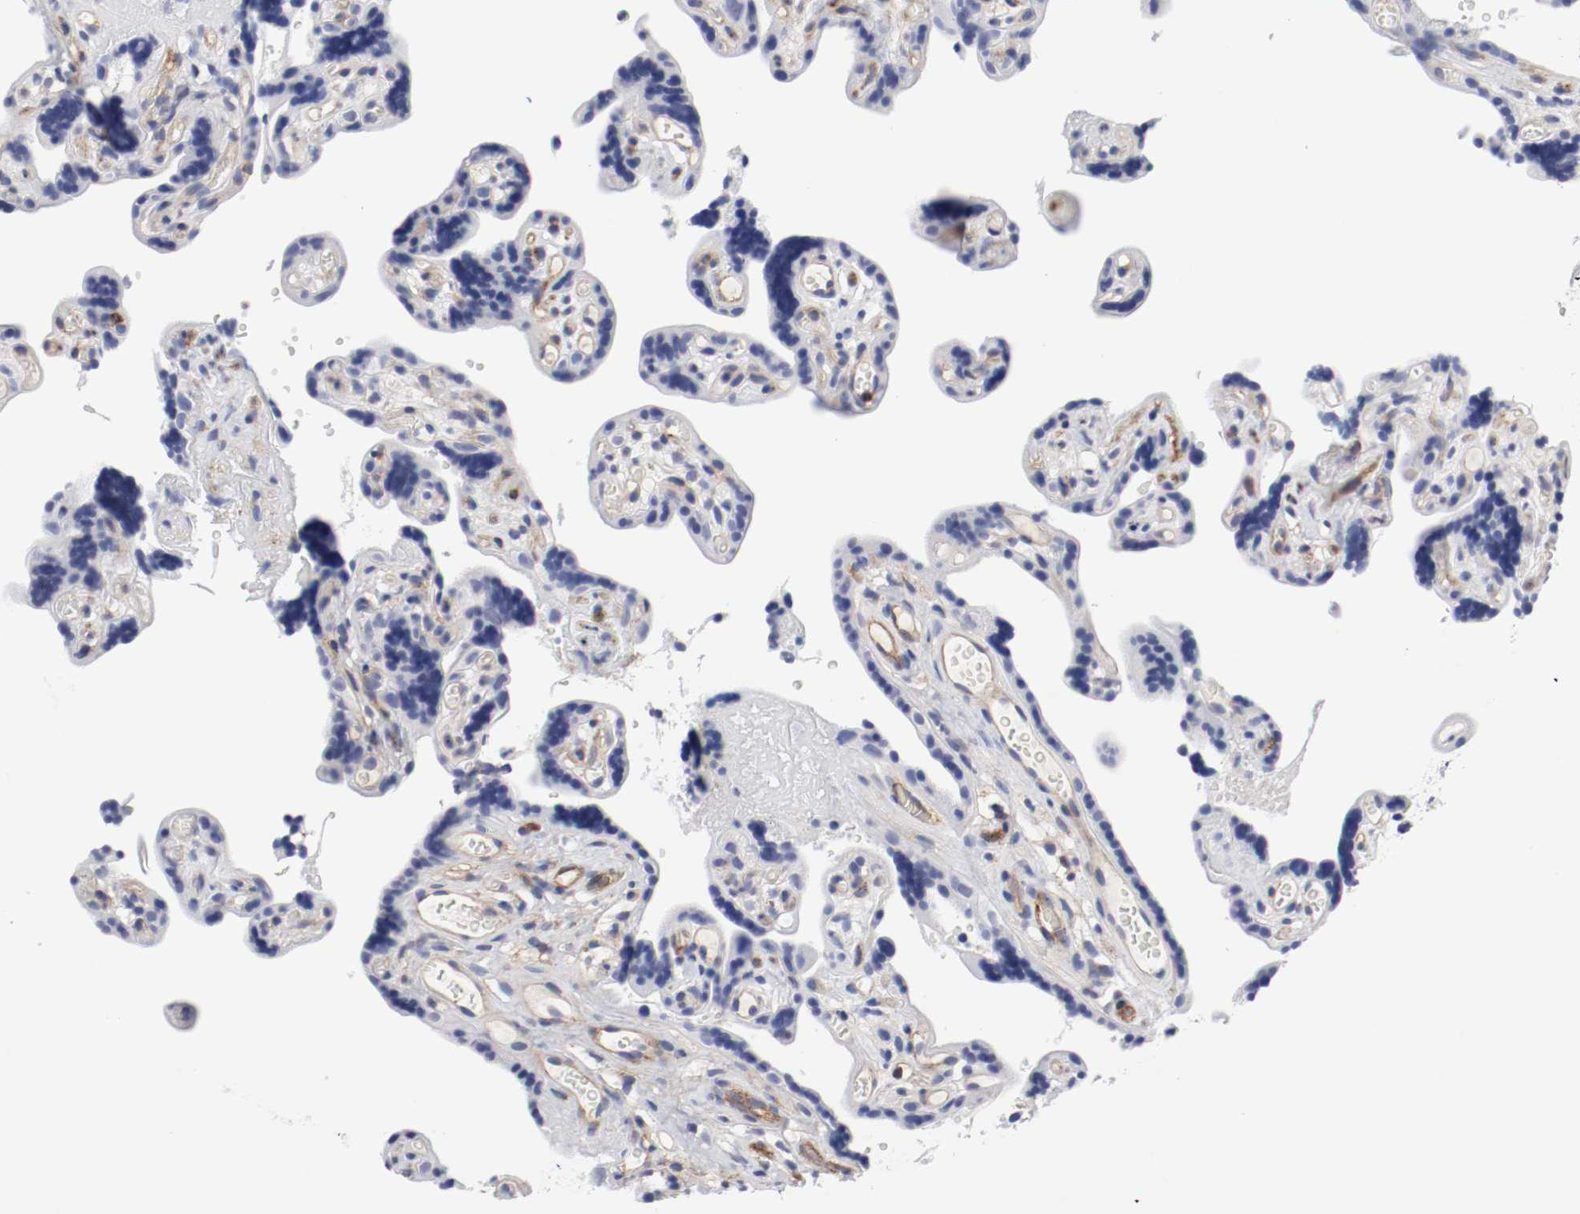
{"staining": {"intensity": "negative", "quantity": "none", "location": "none"}, "tissue": "placenta", "cell_type": "Decidual cells", "image_type": "normal", "snomed": [{"axis": "morphology", "description": "Normal tissue, NOS"}, {"axis": "topography", "description": "Placenta"}], "caption": "Placenta was stained to show a protein in brown. There is no significant staining in decidual cells. The staining was performed using DAB to visualize the protein expression in brown, while the nuclei were stained in blue with hematoxylin (Magnification: 20x).", "gene": "IFITM1", "patient": {"sex": "female", "age": 30}}